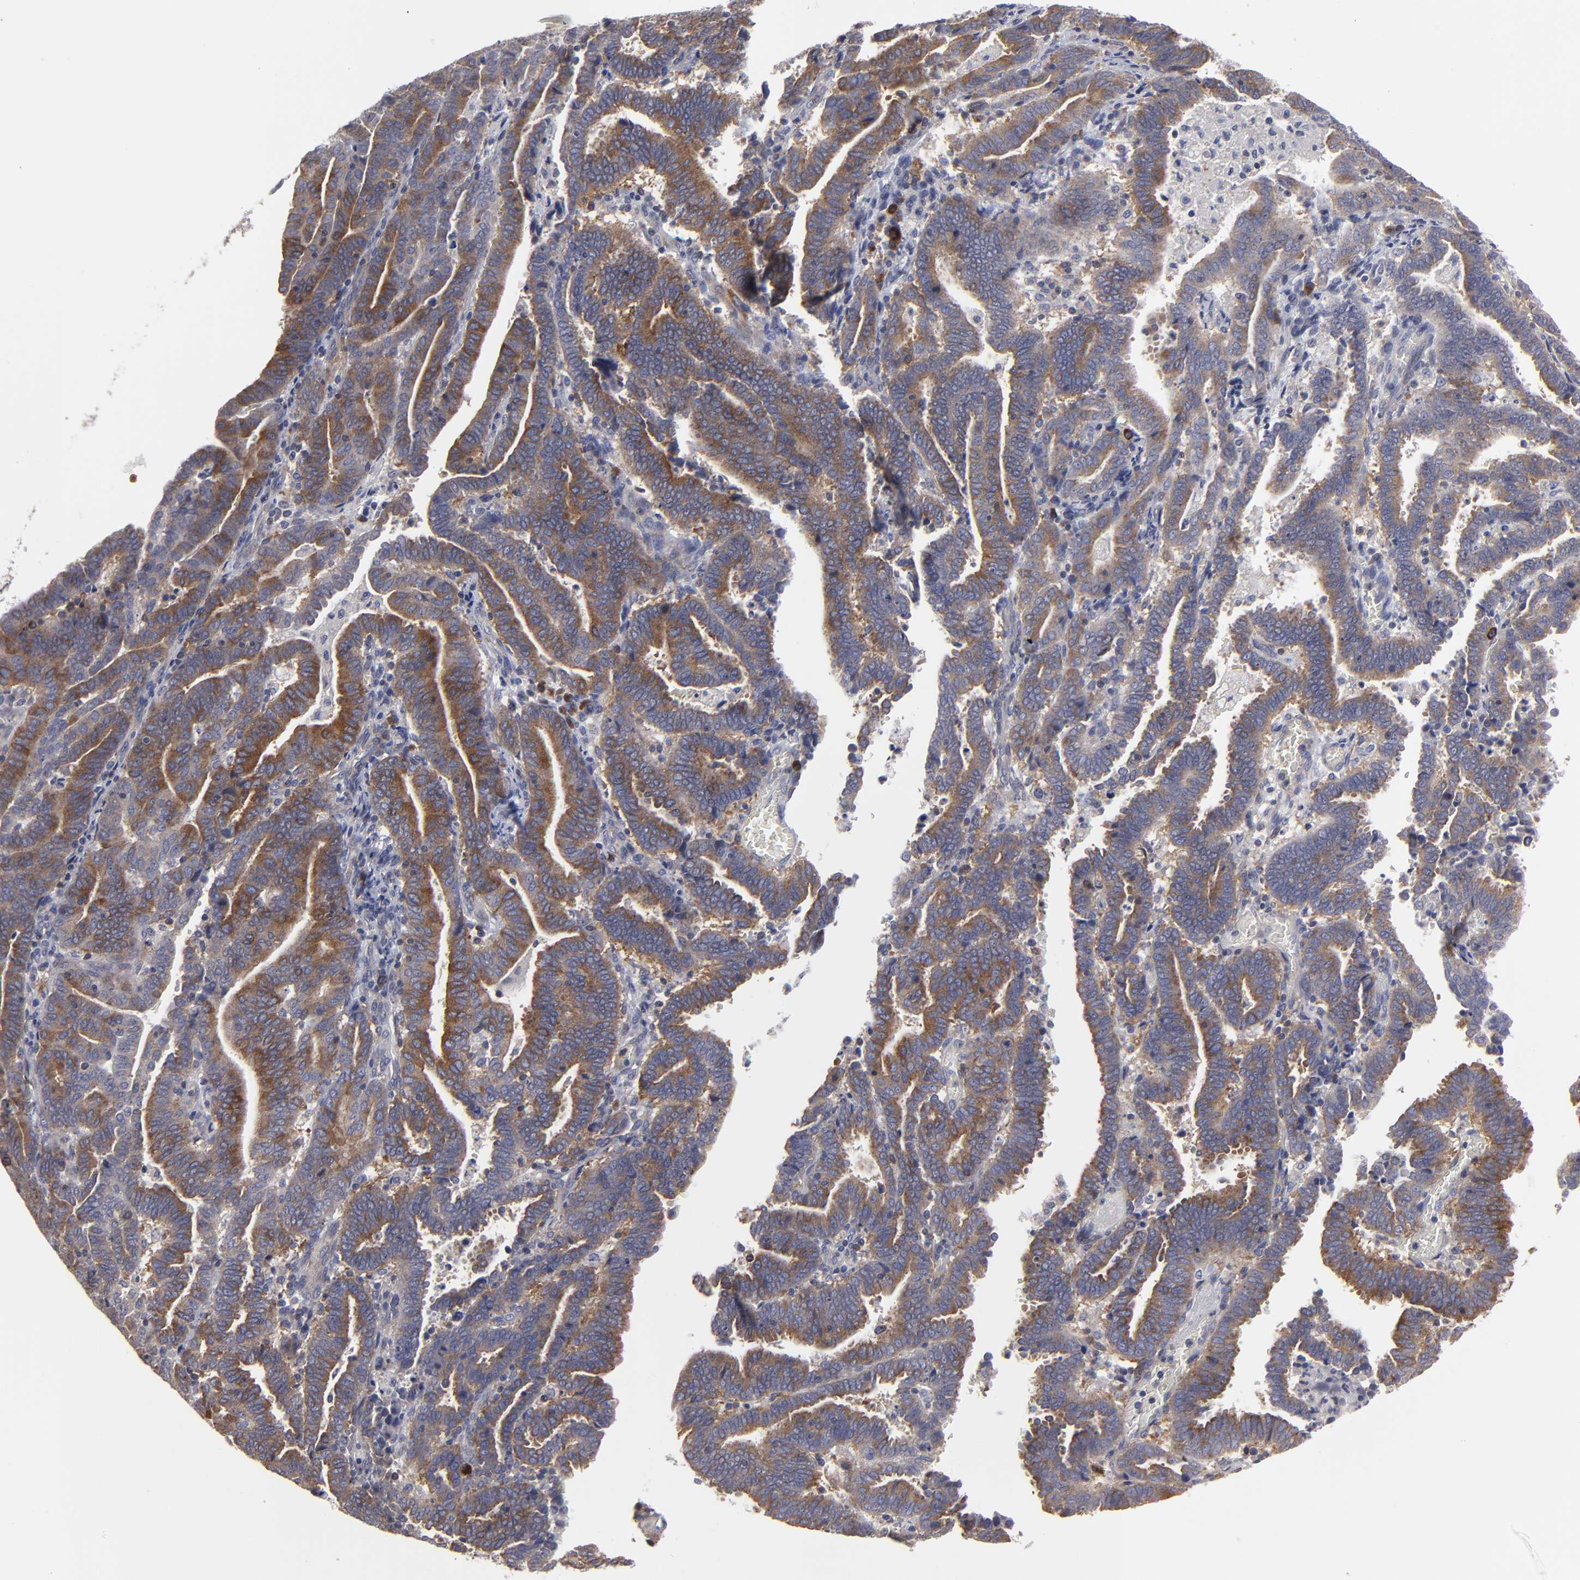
{"staining": {"intensity": "moderate", "quantity": ">75%", "location": "cytoplasmic/membranous"}, "tissue": "endometrial cancer", "cell_type": "Tumor cells", "image_type": "cancer", "snomed": [{"axis": "morphology", "description": "Adenocarcinoma, NOS"}, {"axis": "topography", "description": "Uterus"}], "caption": "Protein analysis of adenocarcinoma (endometrial) tissue reveals moderate cytoplasmic/membranous expression in approximately >75% of tumor cells.", "gene": "CEP97", "patient": {"sex": "female", "age": 83}}